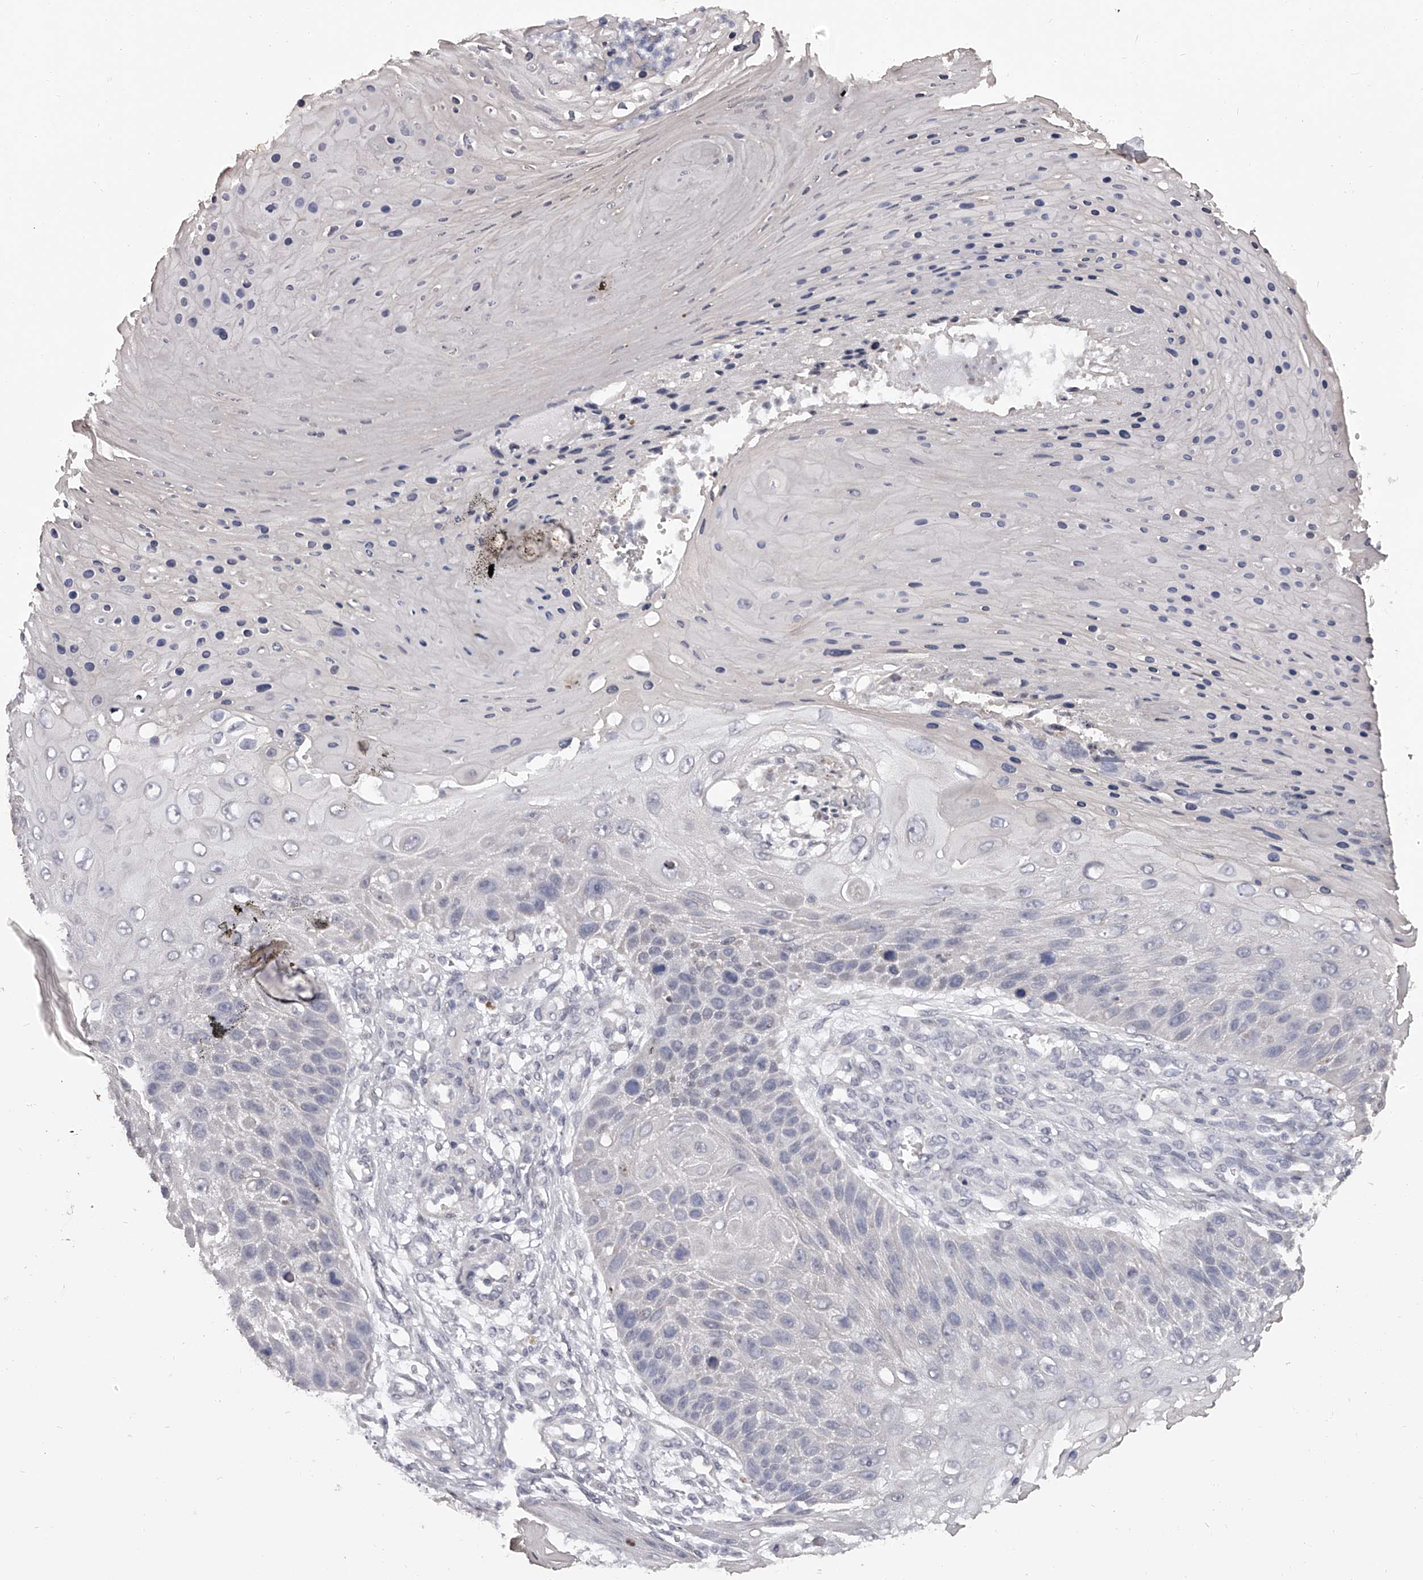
{"staining": {"intensity": "negative", "quantity": "none", "location": "none"}, "tissue": "skin cancer", "cell_type": "Tumor cells", "image_type": "cancer", "snomed": [{"axis": "morphology", "description": "Squamous cell carcinoma, NOS"}, {"axis": "topography", "description": "Skin"}], "caption": "High power microscopy image of an immunohistochemistry (IHC) histopathology image of skin squamous cell carcinoma, revealing no significant staining in tumor cells.", "gene": "PFDN2", "patient": {"sex": "female", "age": 88}}